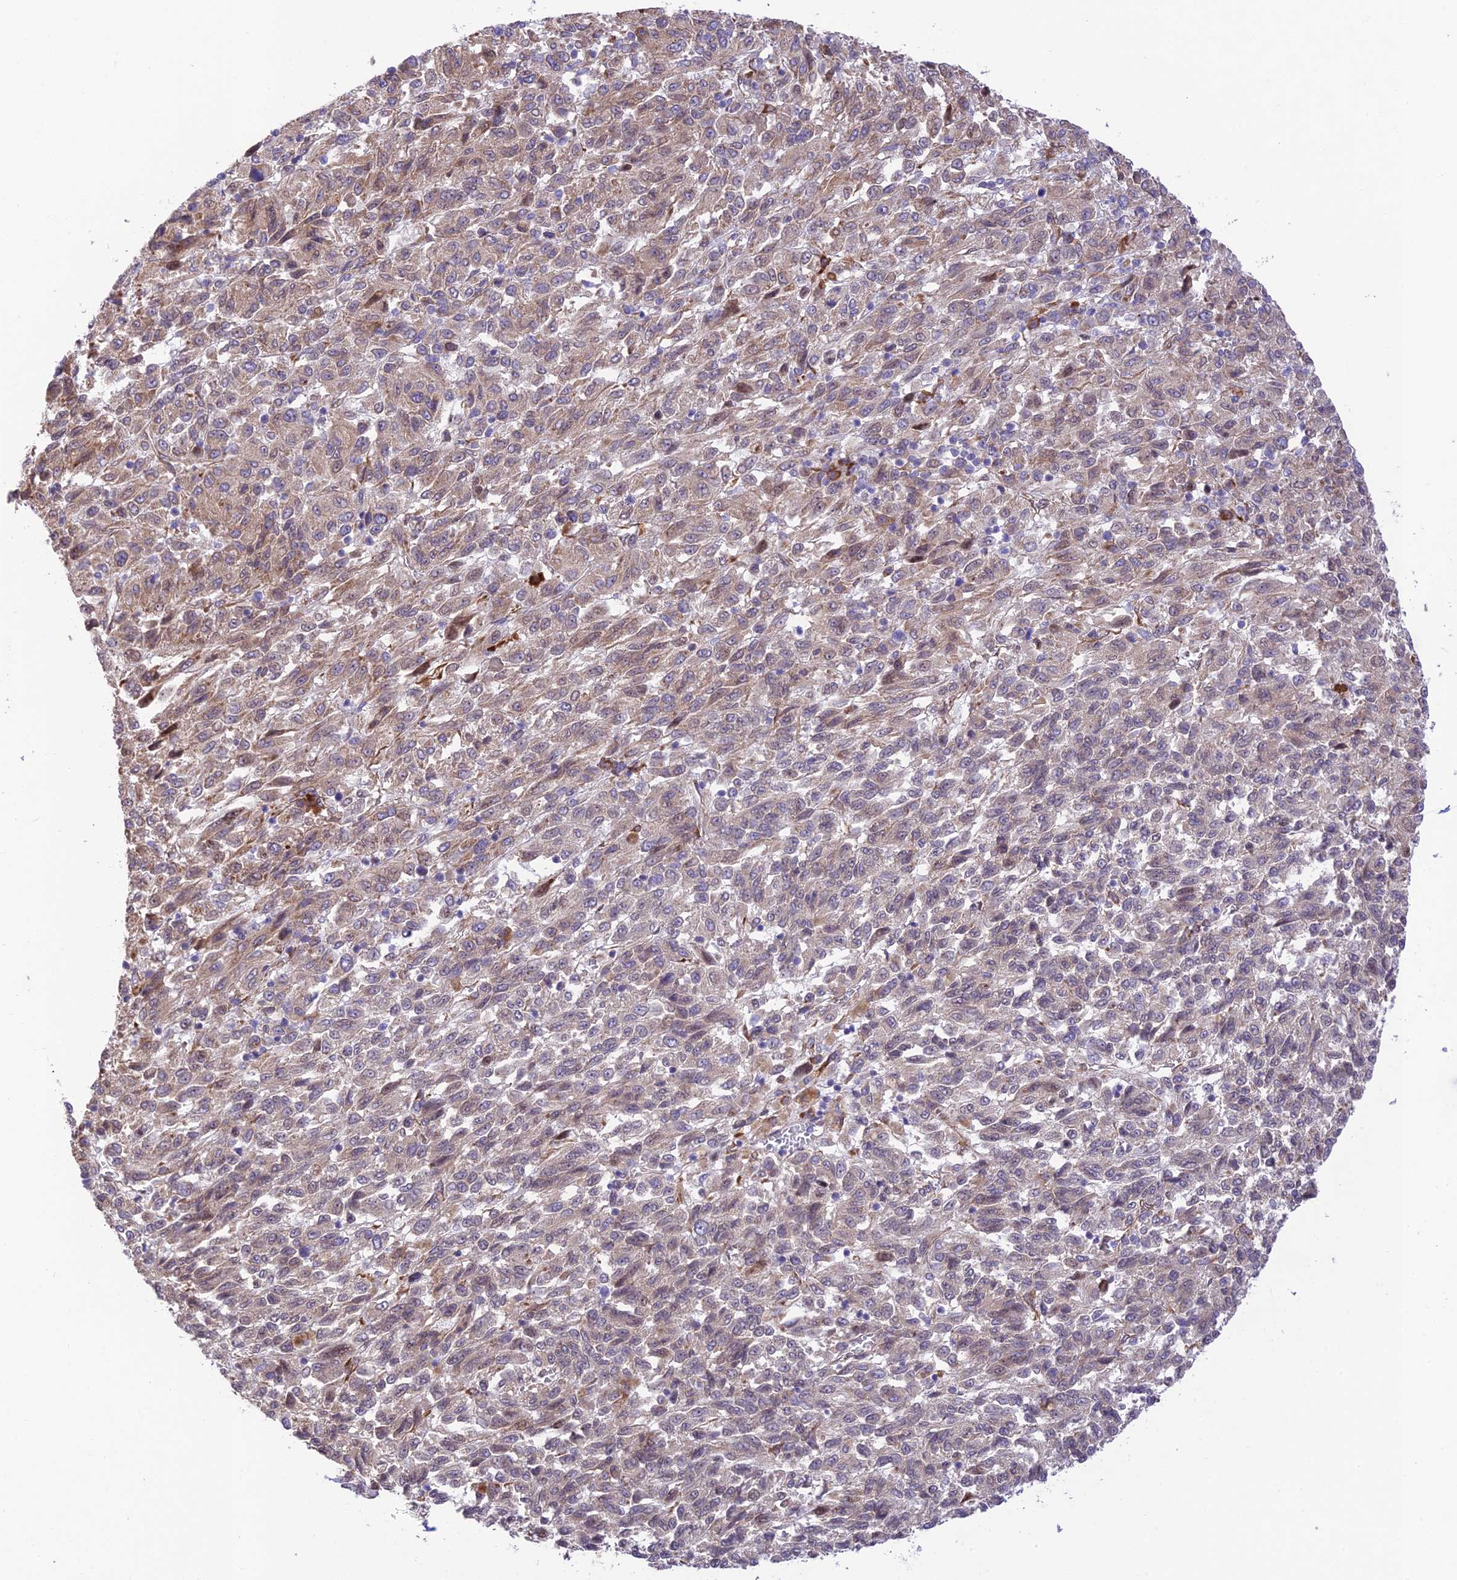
{"staining": {"intensity": "weak", "quantity": "25%-75%", "location": "cytoplasmic/membranous"}, "tissue": "melanoma", "cell_type": "Tumor cells", "image_type": "cancer", "snomed": [{"axis": "morphology", "description": "Malignant melanoma, Metastatic site"}, {"axis": "topography", "description": "Lung"}], "caption": "DAB (3,3'-diaminobenzidine) immunohistochemical staining of human malignant melanoma (metastatic site) reveals weak cytoplasmic/membranous protein positivity in about 25%-75% of tumor cells.", "gene": "EXOC3L4", "patient": {"sex": "male", "age": 64}}